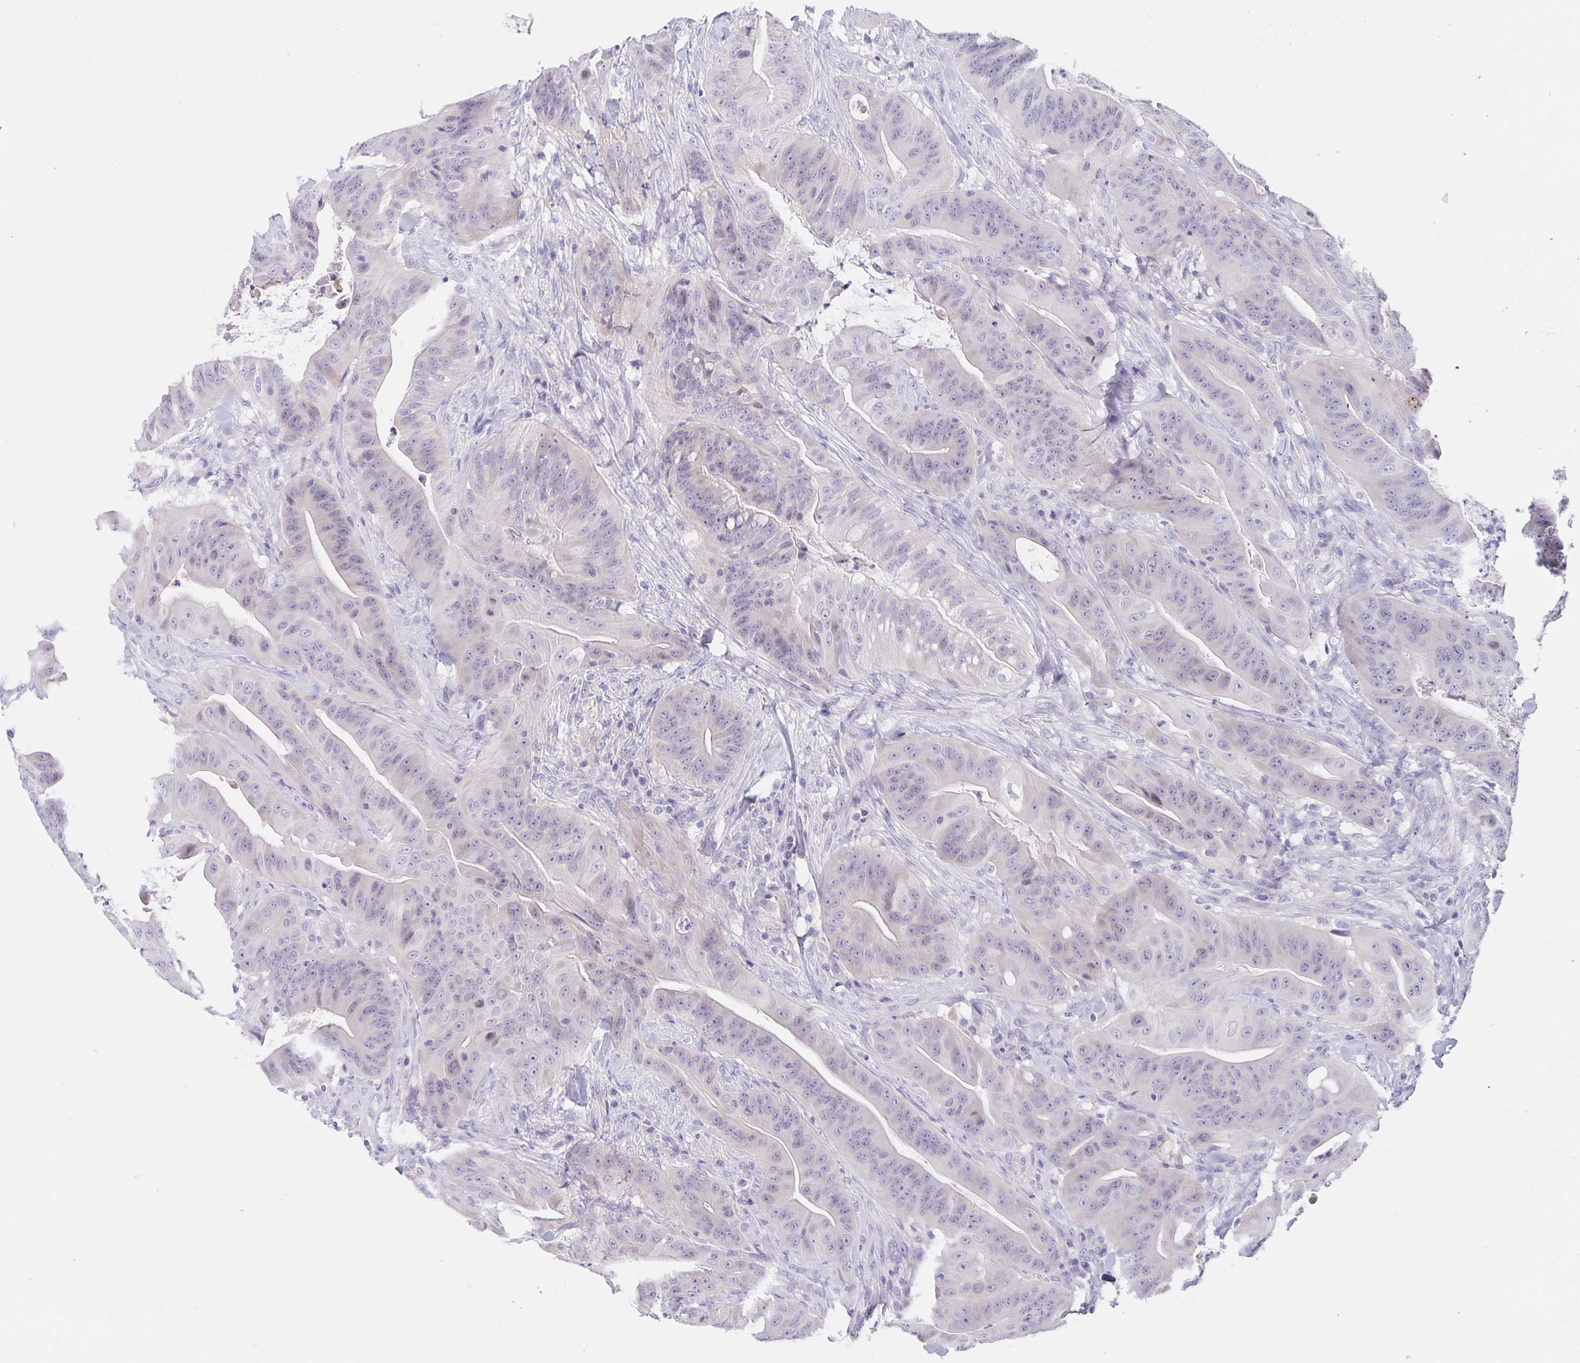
{"staining": {"intensity": "negative", "quantity": "none", "location": "none"}, "tissue": "colorectal cancer", "cell_type": "Tumor cells", "image_type": "cancer", "snomed": [{"axis": "morphology", "description": "Adenocarcinoma, NOS"}, {"axis": "topography", "description": "Colon"}], "caption": "This histopathology image is of adenocarcinoma (colorectal) stained with immunohistochemistry (IHC) to label a protein in brown with the nuclei are counter-stained blue. There is no positivity in tumor cells.", "gene": "ERMN", "patient": {"sex": "male", "age": 33}}